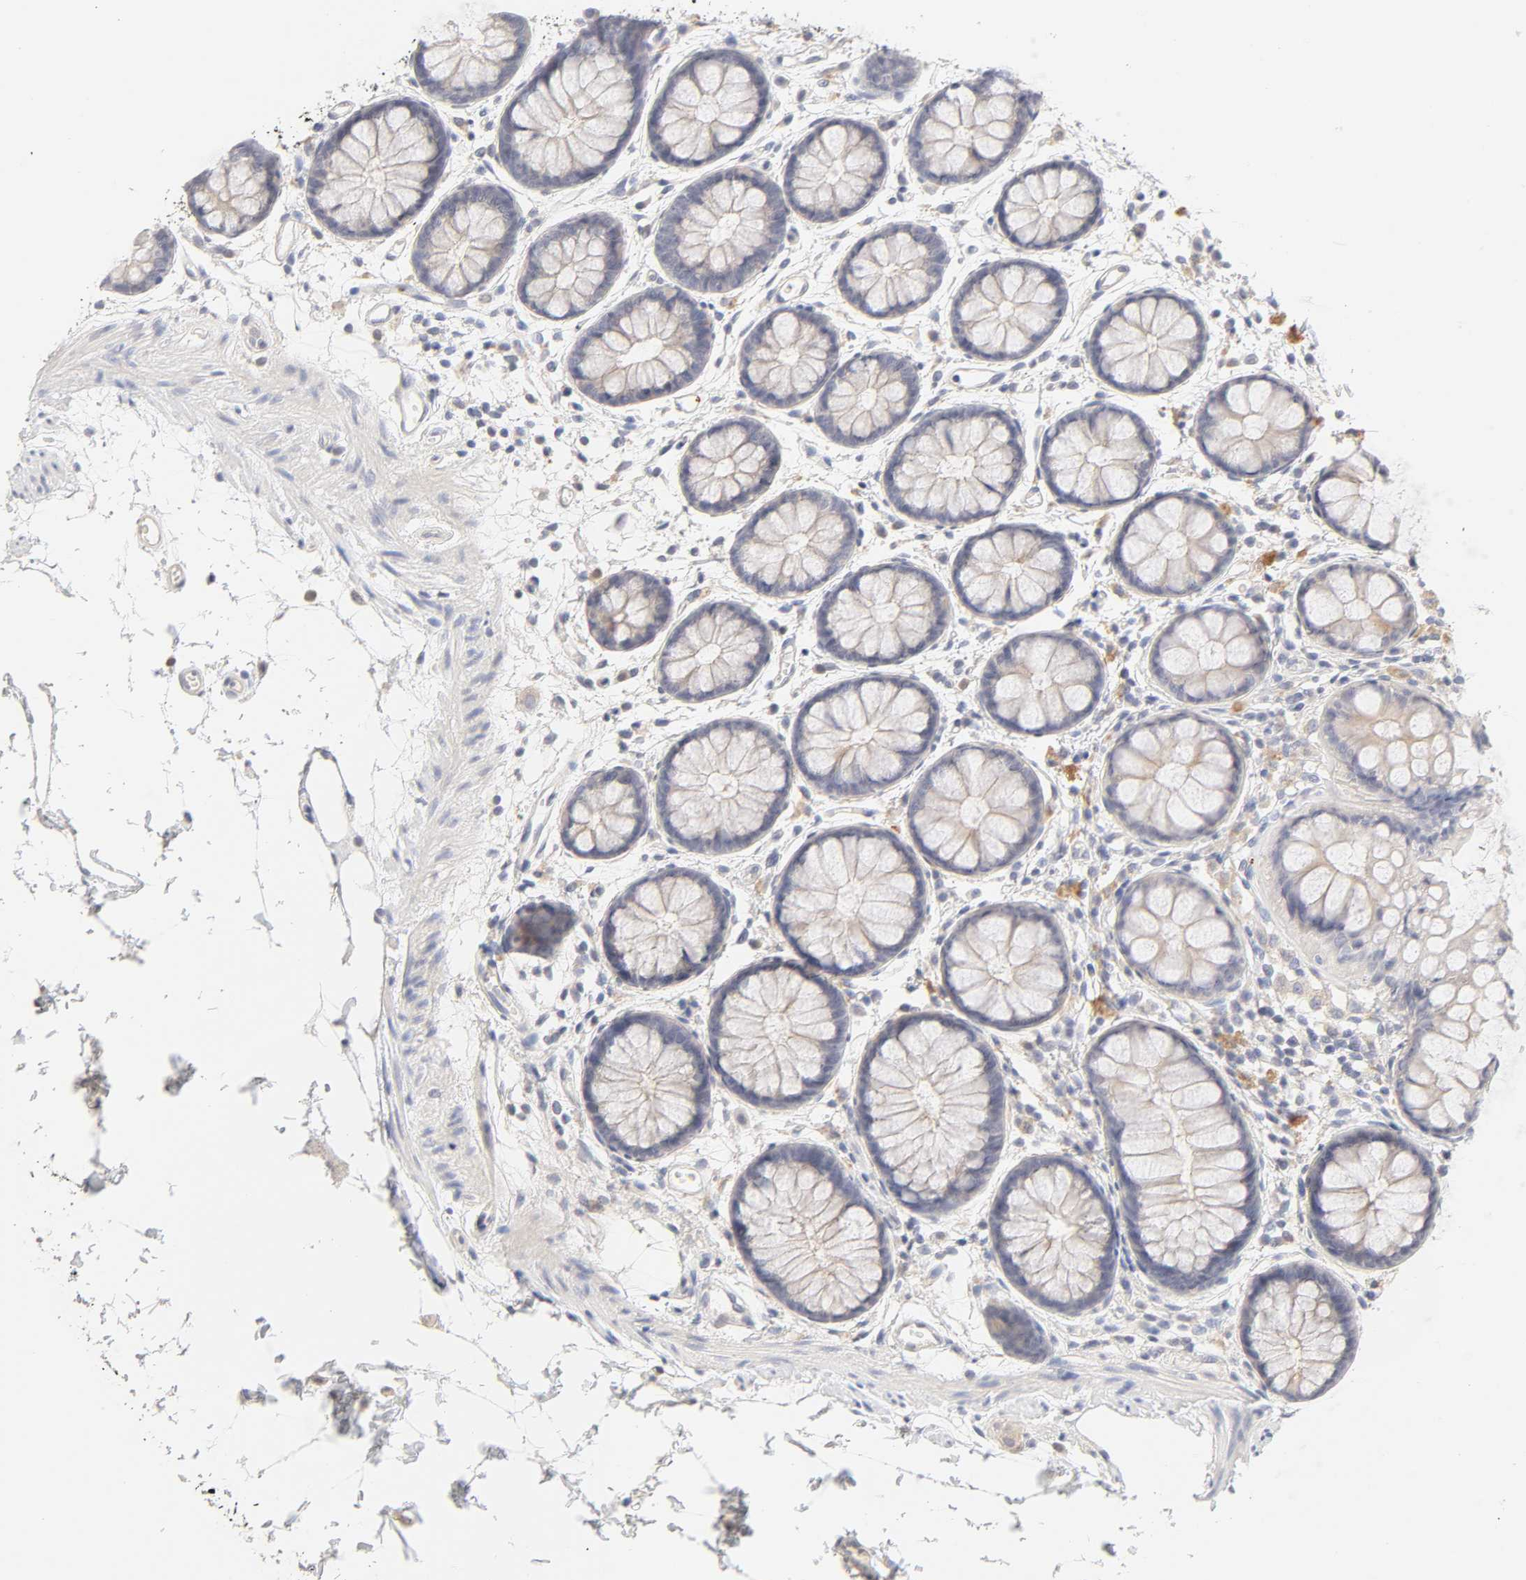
{"staining": {"intensity": "weak", "quantity": "25%-75%", "location": "cytoplasmic/membranous"}, "tissue": "rectum", "cell_type": "Glandular cells", "image_type": "normal", "snomed": [{"axis": "morphology", "description": "Normal tissue, NOS"}, {"axis": "topography", "description": "Rectum"}], "caption": "Weak cytoplasmic/membranous staining is present in about 25%-75% of glandular cells in unremarkable rectum. (IHC, brightfield microscopy, high magnification).", "gene": "CYP4B1", "patient": {"sex": "female", "age": 66}}